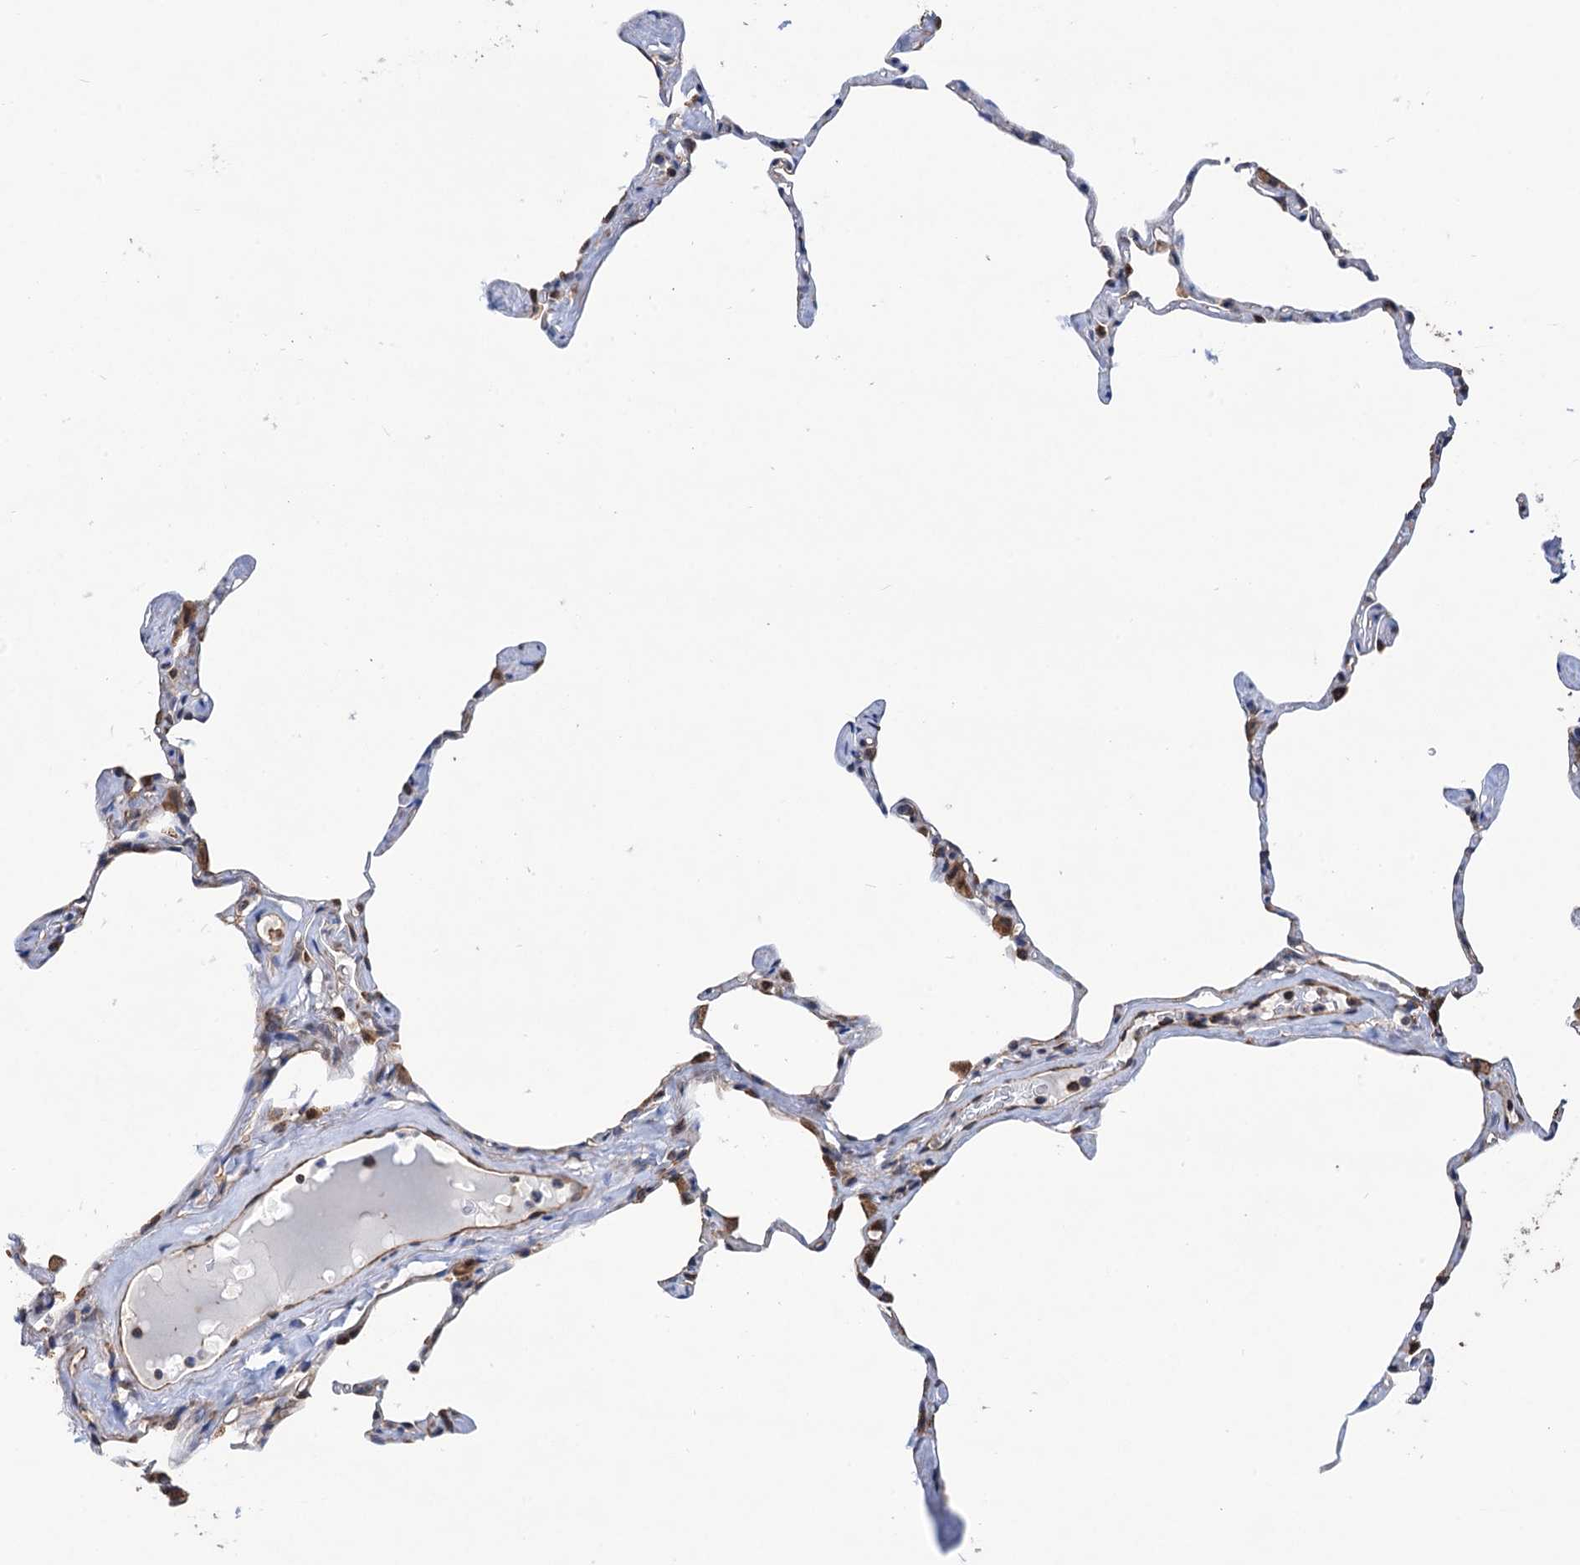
{"staining": {"intensity": "moderate", "quantity": "<25%", "location": "cytoplasmic/membranous"}, "tissue": "lung", "cell_type": "Alveolar cells", "image_type": "normal", "snomed": [{"axis": "morphology", "description": "Normal tissue, NOS"}, {"axis": "topography", "description": "Lung"}], "caption": "Lung stained for a protein (brown) reveals moderate cytoplasmic/membranous positive expression in about <25% of alveolar cells.", "gene": "SLC12A7", "patient": {"sex": "male", "age": 65}}